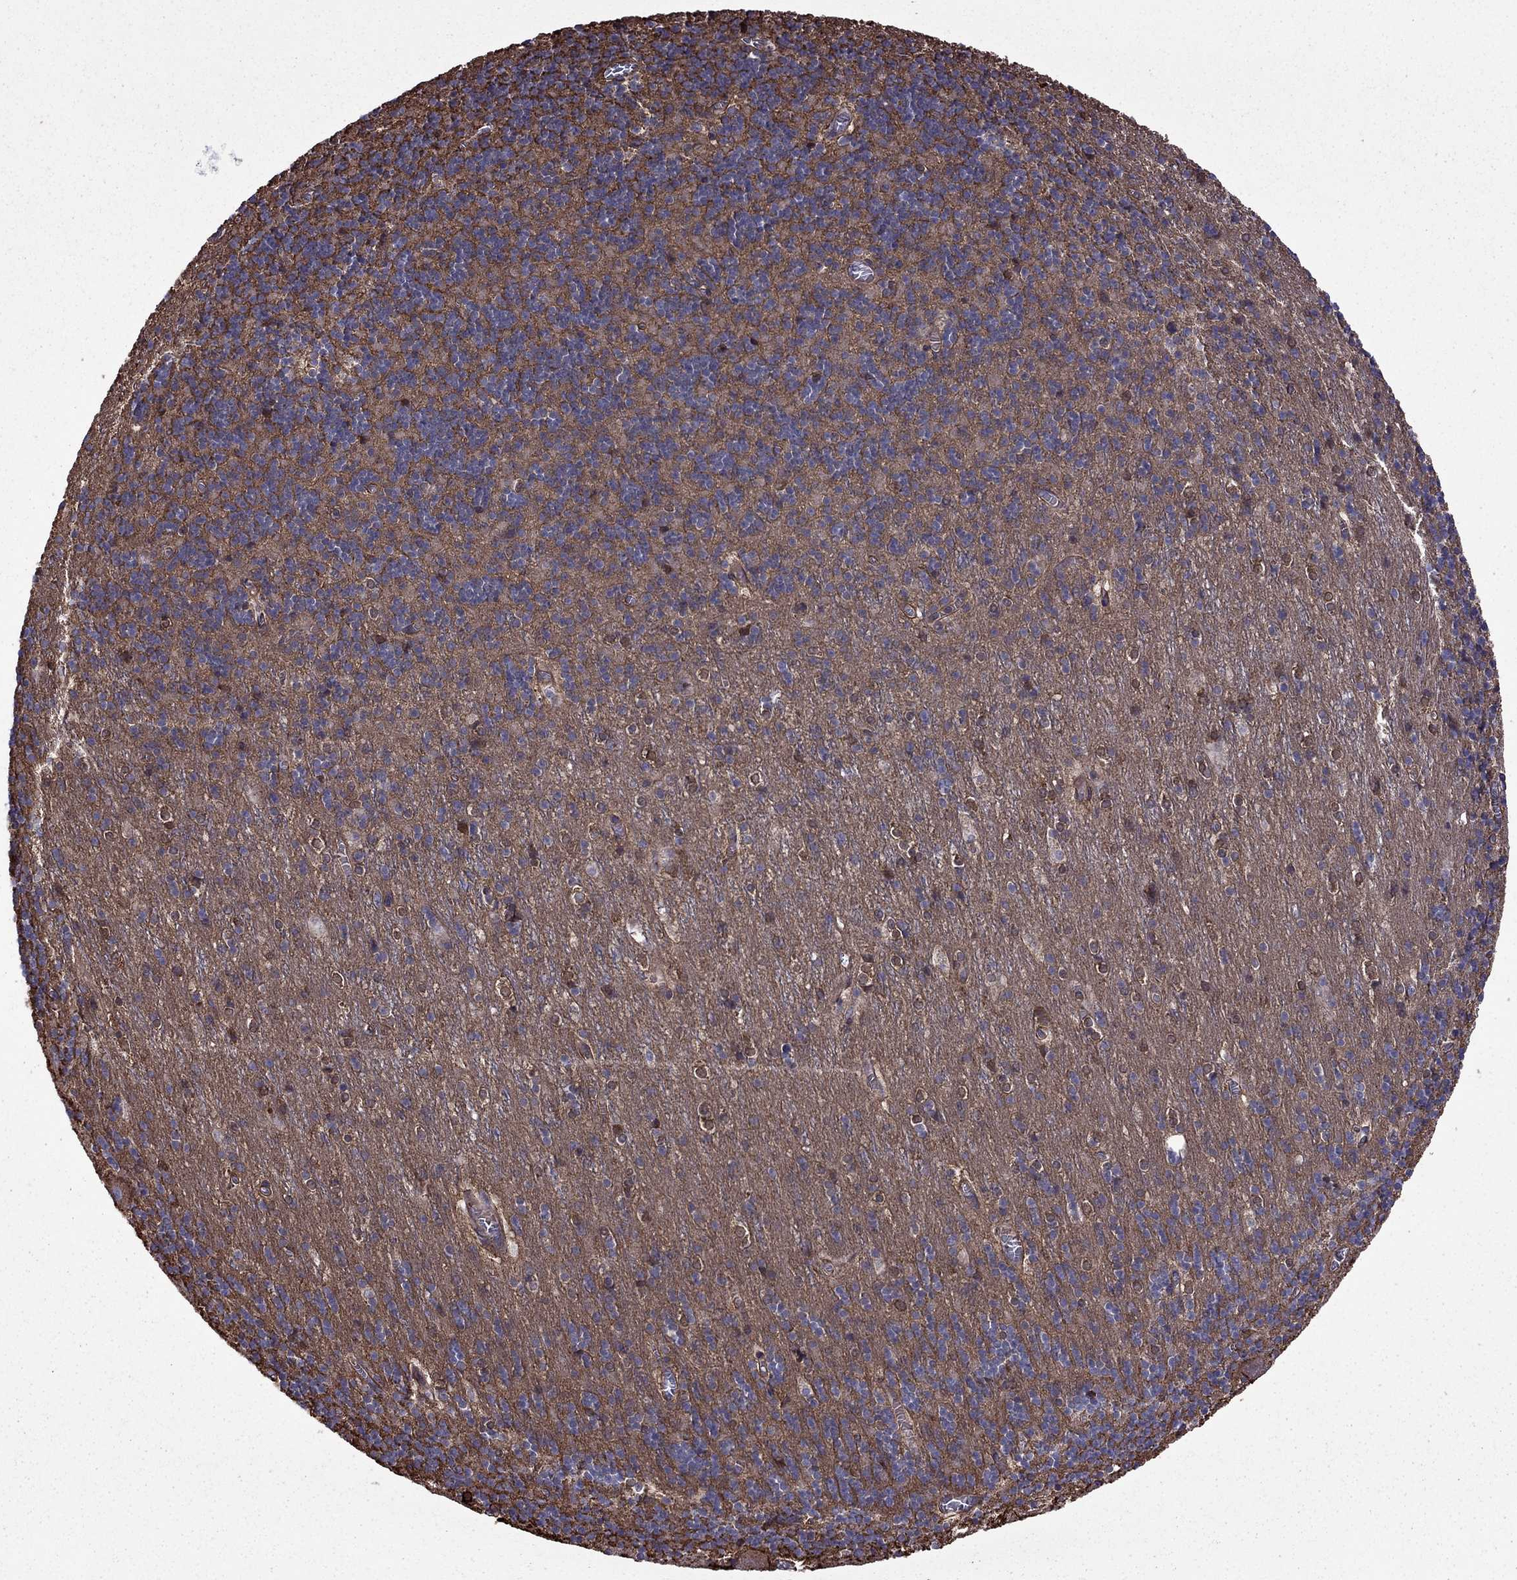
{"staining": {"intensity": "negative", "quantity": "none", "location": "none"}, "tissue": "cerebellum", "cell_type": "Cells in granular layer", "image_type": "normal", "snomed": [{"axis": "morphology", "description": "Normal tissue, NOS"}, {"axis": "topography", "description": "Cerebellum"}], "caption": "DAB immunohistochemical staining of unremarkable human cerebellum reveals no significant positivity in cells in granular layer. Brightfield microscopy of immunohistochemistry (IHC) stained with DAB (brown) and hematoxylin (blue), captured at high magnification.", "gene": "ITGB1", "patient": {"sex": "male", "age": 70}}